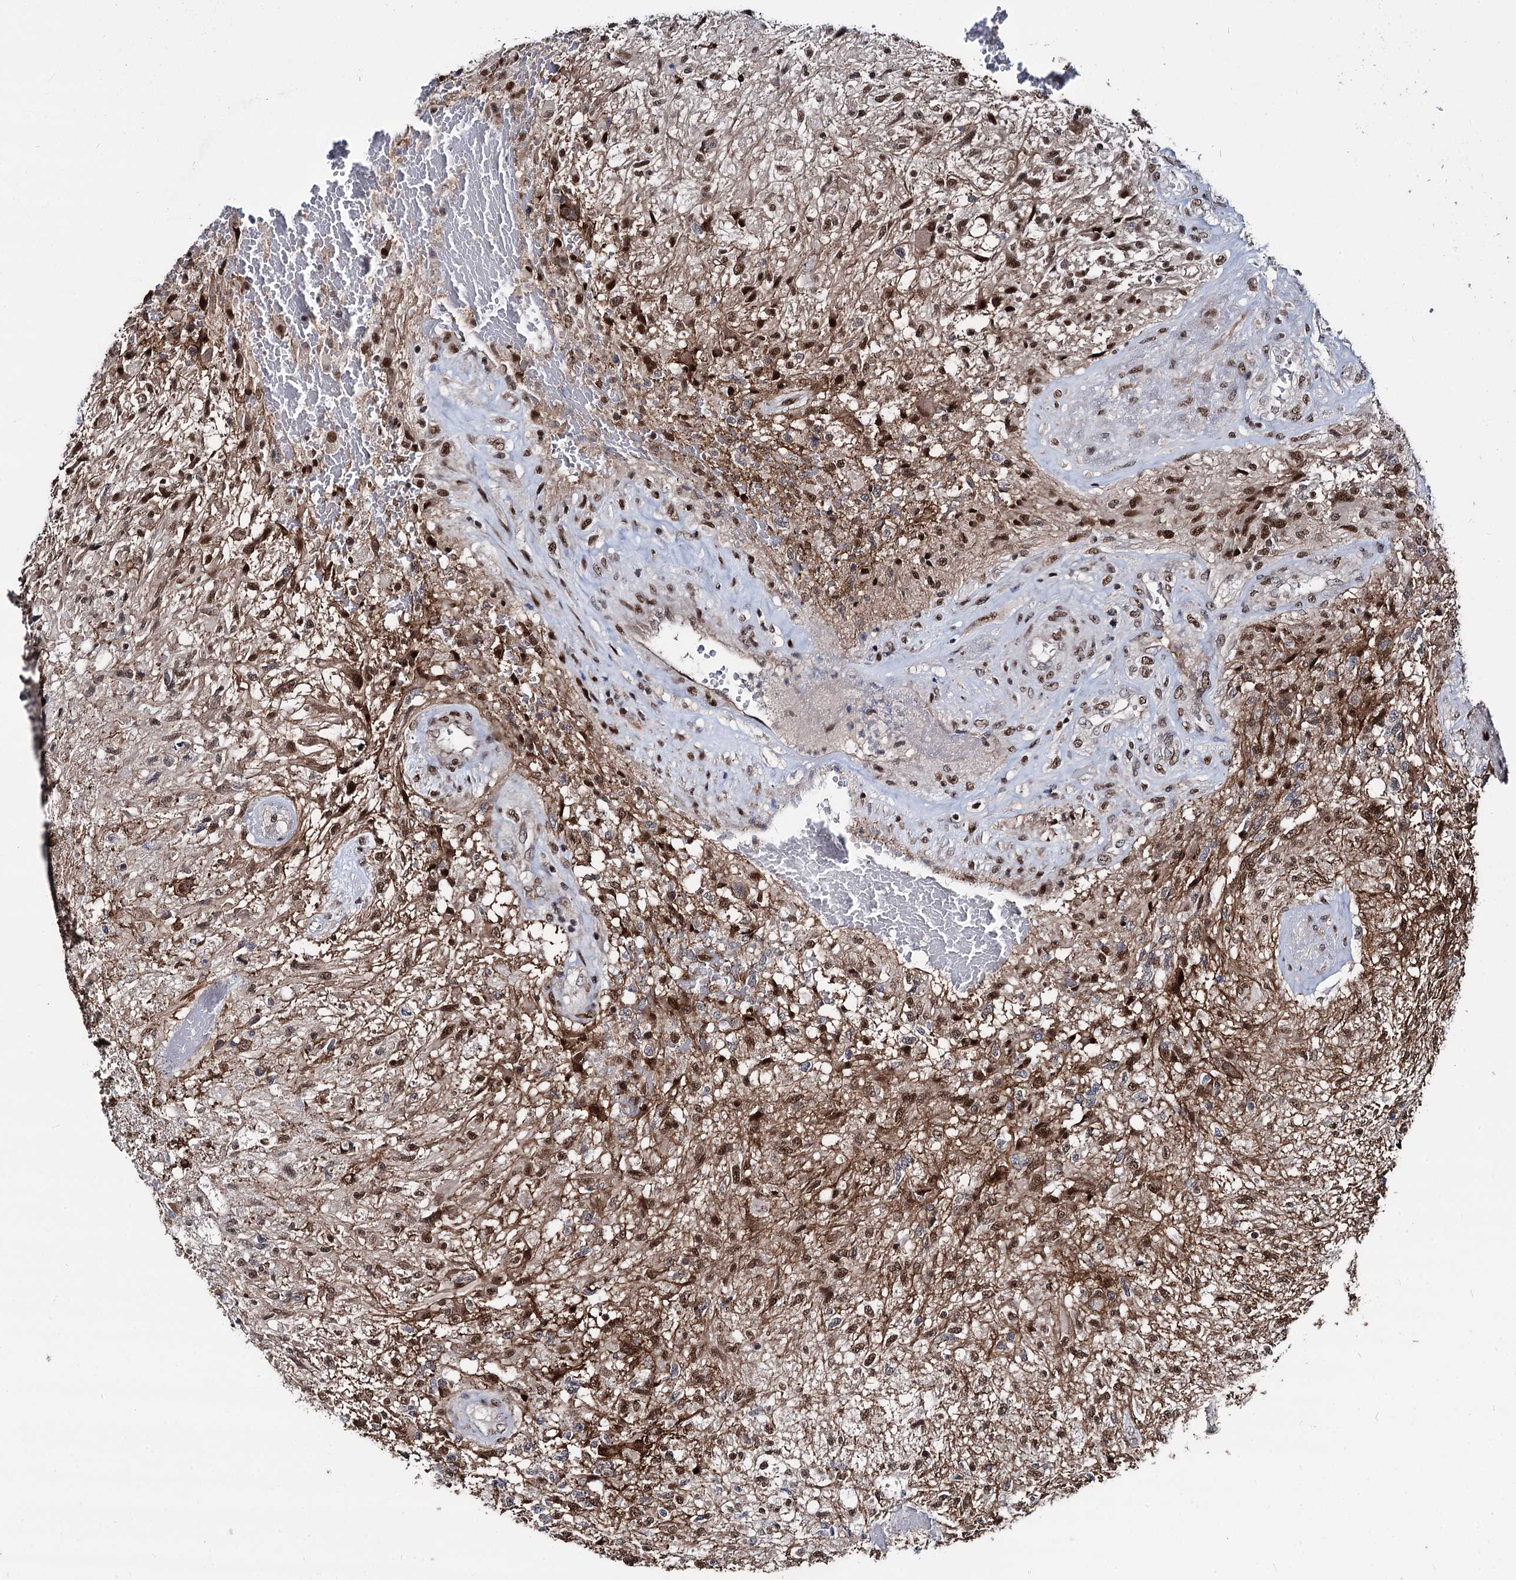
{"staining": {"intensity": "moderate", "quantity": "25%-75%", "location": "nuclear"}, "tissue": "glioma", "cell_type": "Tumor cells", "image_type": "cancer", "snomed": [{"axis": "morphology", "description": "Glioma, malignant, High grade"}, {"axis": "topography", "description": "Brain"}], "caption": "Tumor cells demonstrate medium levels of moderate nuclear staining in approximately 25%-75% of cells in high-grade glioma (malignant). (Brightfield microscopy of DAB IHC at high magnification).", "gene": "GALNT11", "patient": {"sex": "male", "age": 56}}